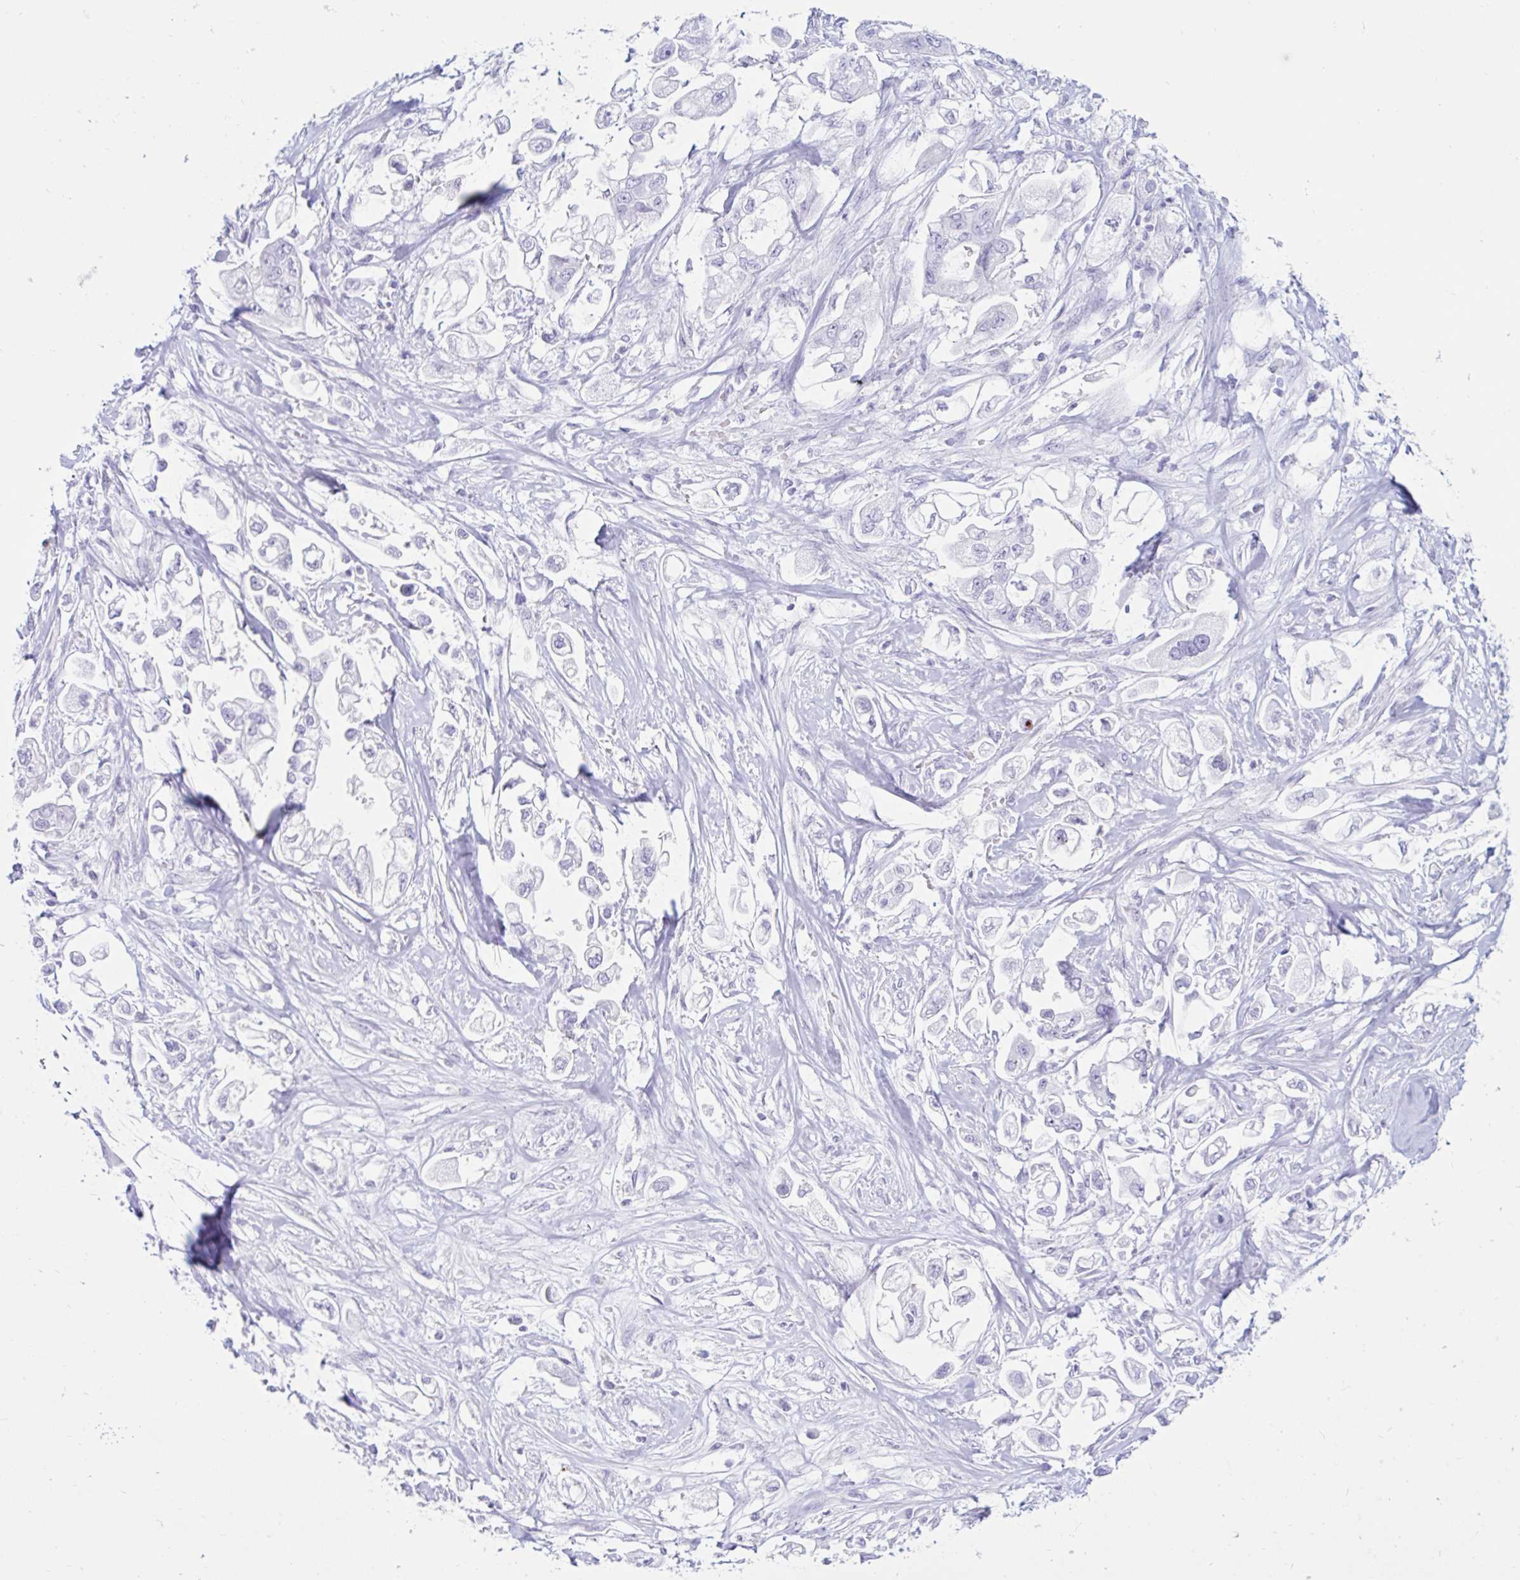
{"staining": {"intensity": "negative", "quantity": "none", "location": "none"}, "tissue": "stomach cancer", "cell_type": "Tumor cells", "image_type": "cancer", "snomed": [{"axis": "morphology", "description": "Adenocarcinoma, NOS"}, {"axis": "topography", "description": "Stomach"}], "caption": "This is an IHC histopathology image of human stomach cancer (adenocarcinoma). There is no positivity in tumor cells.", "gene": "BEST1", "patient": {"sex": "male", "age": 62}}